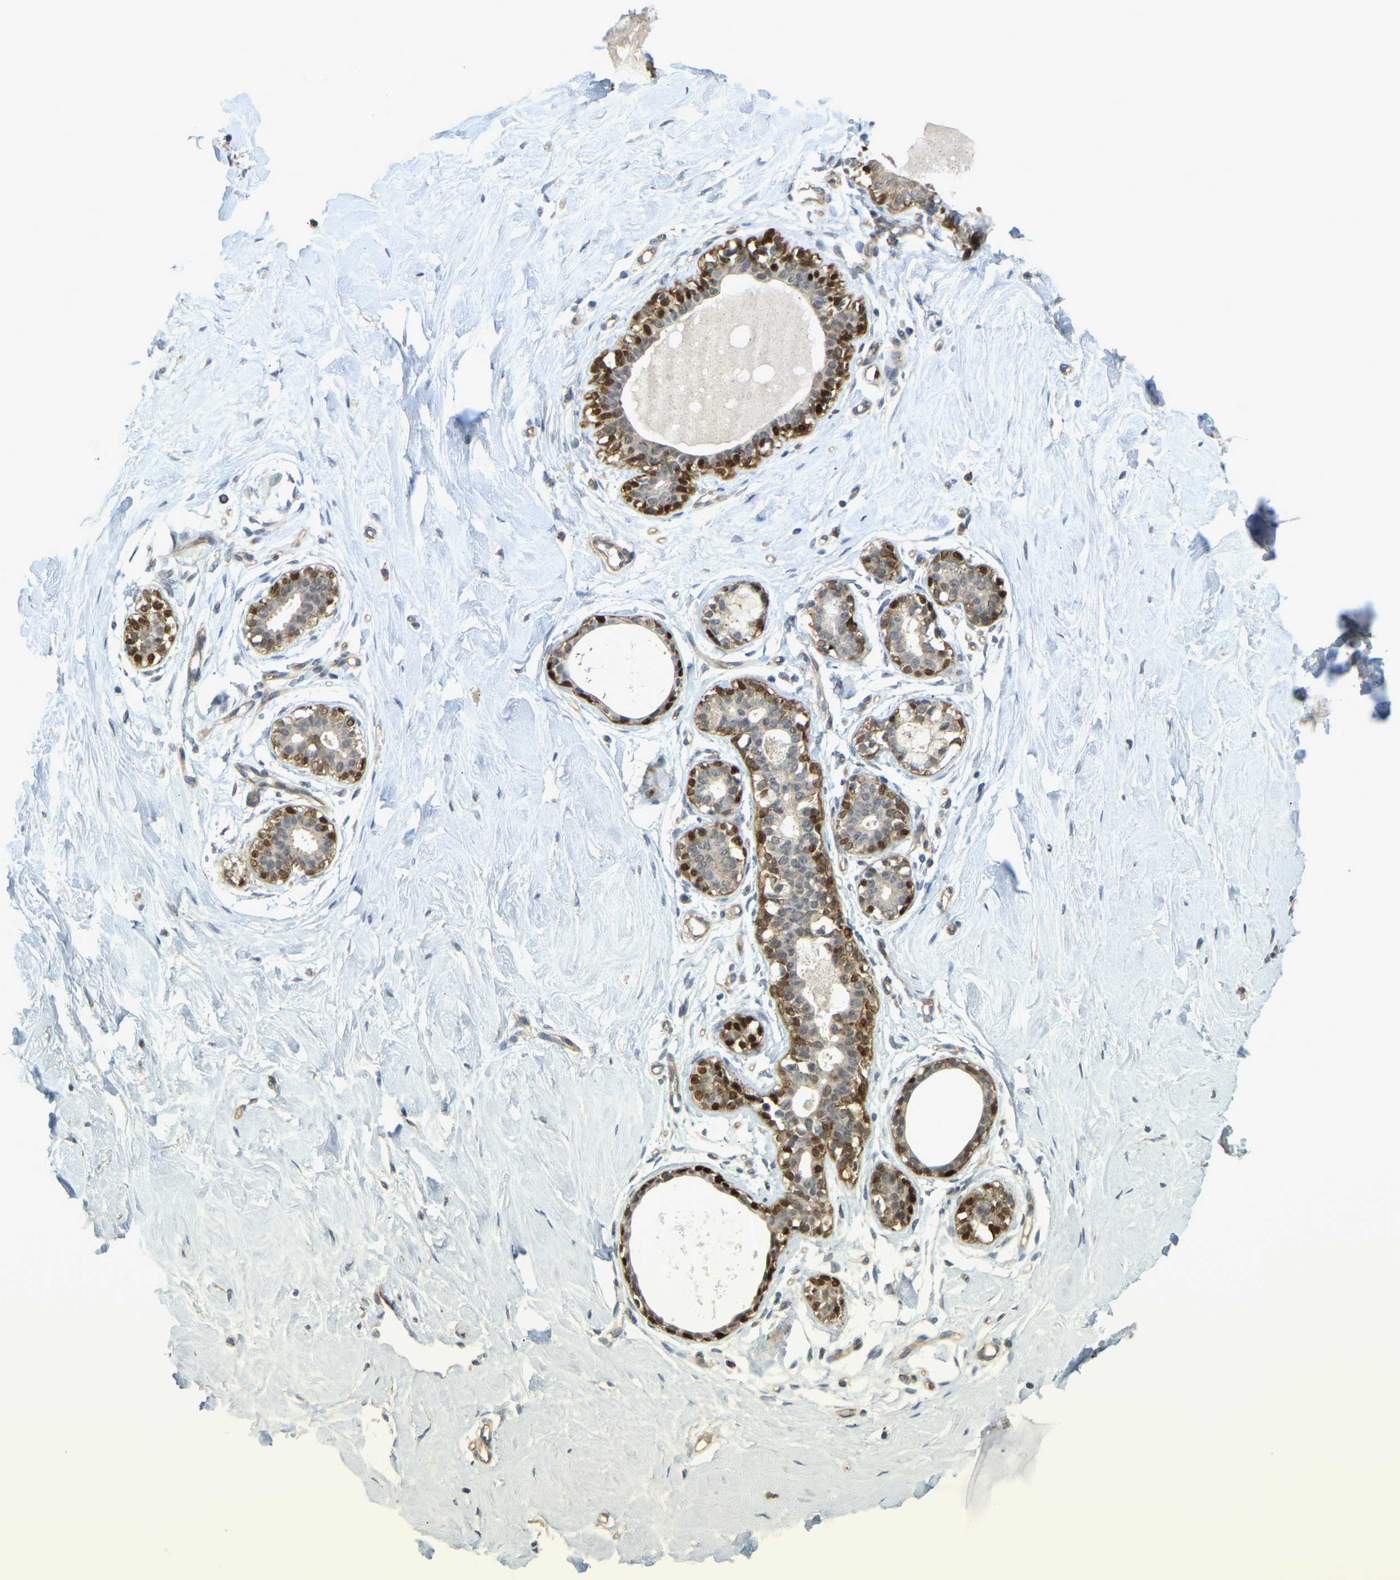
{"staining": {"intensity": "weak", "quantity": ">75%", "location": "cytoplasmic/membranous"}, "tissue": "breast", "cell_type": "Adipocytes", "image_type": "normal", "snomed": [{"axis": "morphology", "description": "Normal tissue, NOS"}, {"axis": "topography", "description": "Breast"}], "caption": "This histopathology image shows unremarkable breast stained with IHC to label a protein in brown. The cytoplasmic/membranous of adipocytes show weak positivity for the protein. Nuclei are counter-stained blue.", "gene": "SERPINB5", "patient": {"sex": "female", "age": 23}}